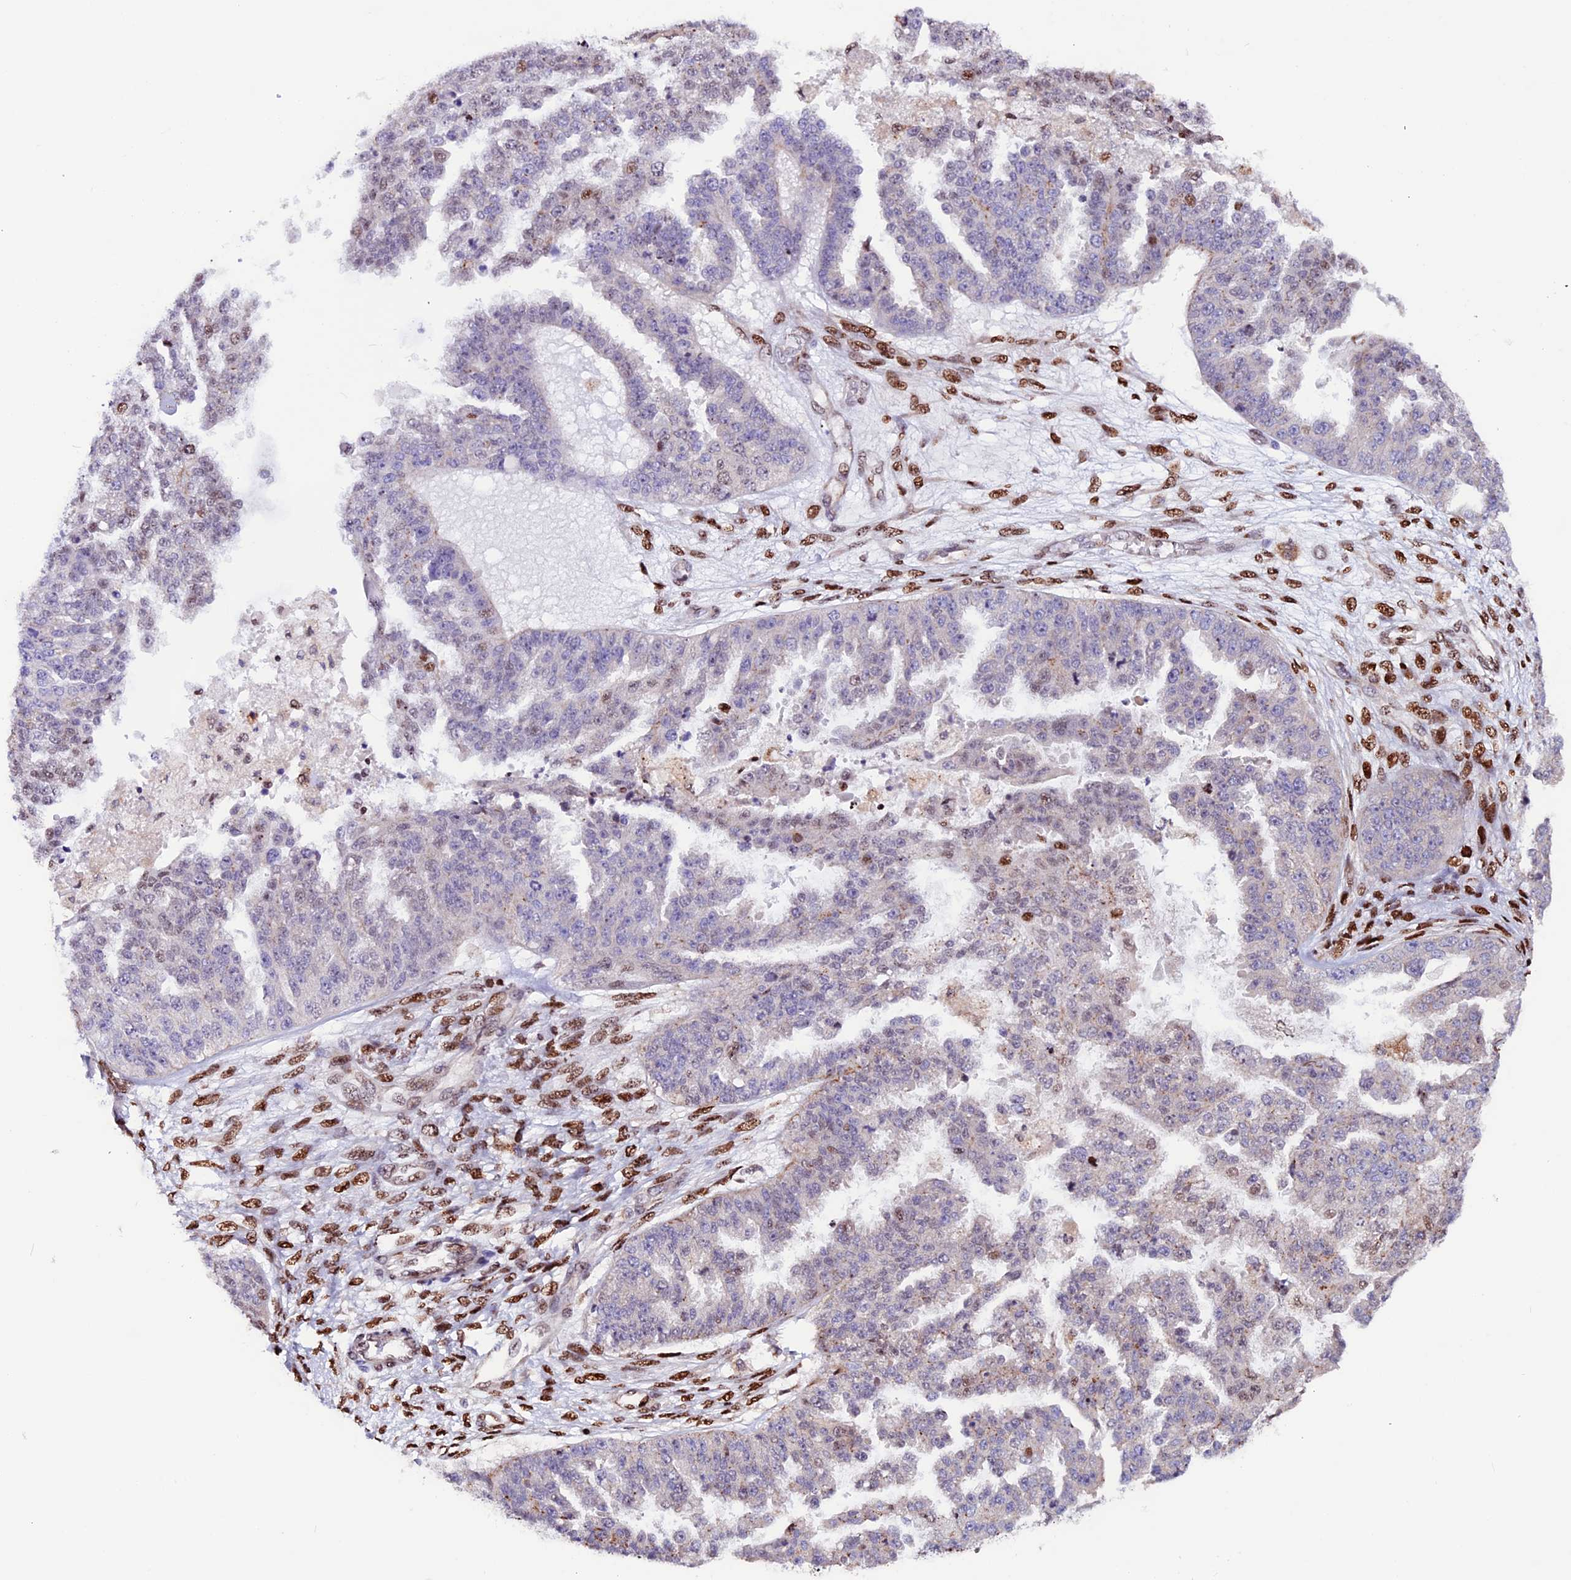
{"staining": {"intensity": "moderate", "quantity": "<25%", "location": "nuclear"}, "tissue": "ovarian cancer", "cell_type": "Tumor cells", "image_type": "cancer", "snomed": [{"axis": "morphology", "description": "Cystadenocarcinoma, serous, NOS"}, {"axis": "topography", "description": "Ovary"}], "caption": "Protein expression analysis of ovarian cancer (serous cystadenocarcinoma) demonstrates moderate nuclear staining in about <25% of tumor cells.", "gene": "RINL", "patient": {"sex": "female", "age": 58}}